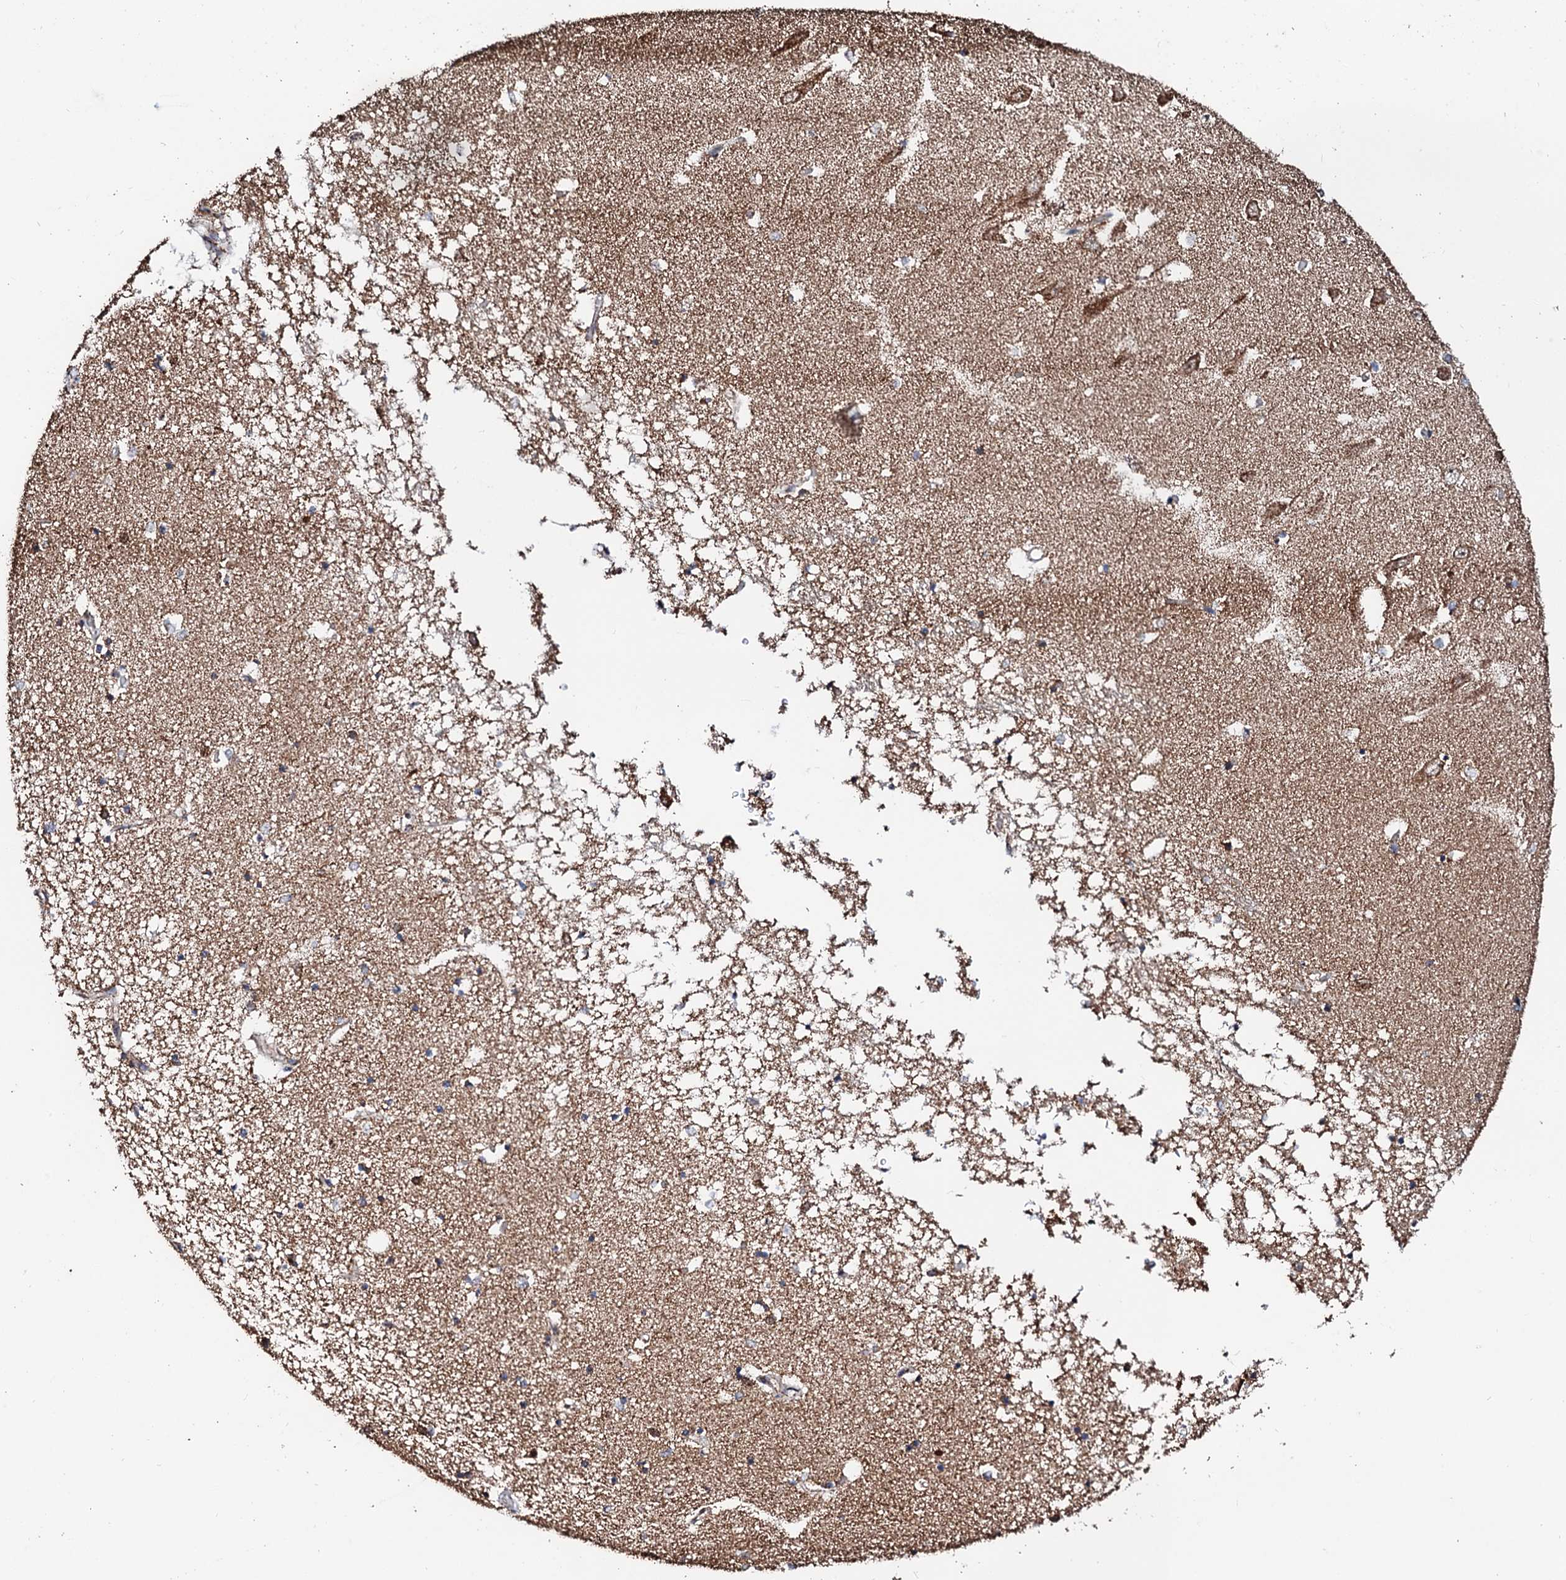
{"staining": {"intensity": "strong", "quantity": "<25%", "location": "cytoplasmic/membranous"}, "tissue": "hippocampus", "cell_type": "Glial cells", "image_type": "normal", "snomed": [{"axis": "morphology", "description": "Normal tissue, NOS"}, {"axis": "topography", "description": "Hippocampus"}], "caption": "Protein expression by immunohistochemistry (IHC) displays strong cytoplasmic/membranous expression in about <25% of glial cells in normal hippocampus.", "gene": "SECISBP2L", "patient": {"sex": "male", "age": 70}}